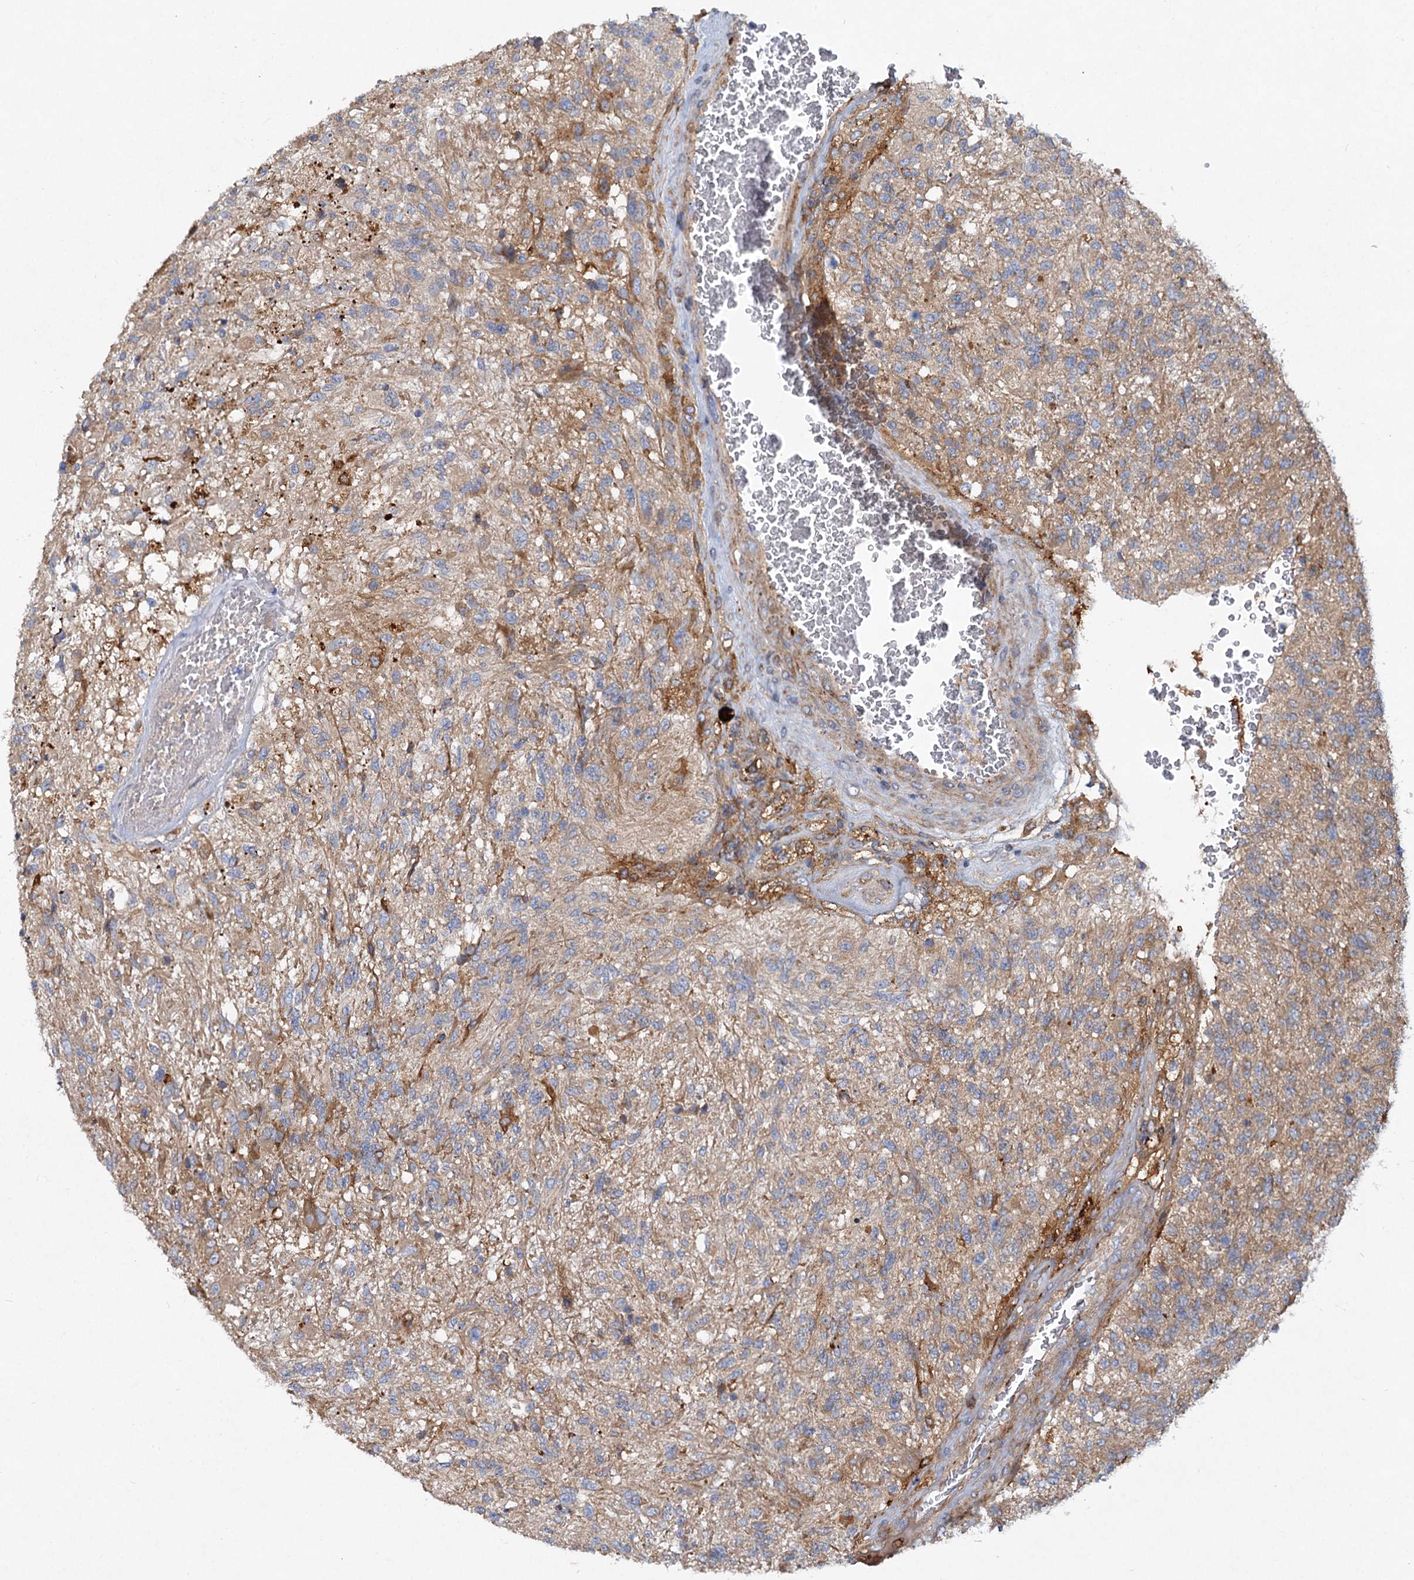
{"staining": {"intensity": "weak", "quantity": "<25%", "location": "cytoplasmic/membranous"}, "tissue": "glioma", "cell_type": "Tumor cells", "image_type": "cancer", "snomed": [{"axis": "morphology", "description": "Glioma, malignant, High grade"}, {"axis": "topography", "description": "Brain"}], "caption": "A histopathology image of human glioma is negative for staining in tumor cells.", "gene": "ALKBH7", "patient": {"sex": "male", "age": 56}}